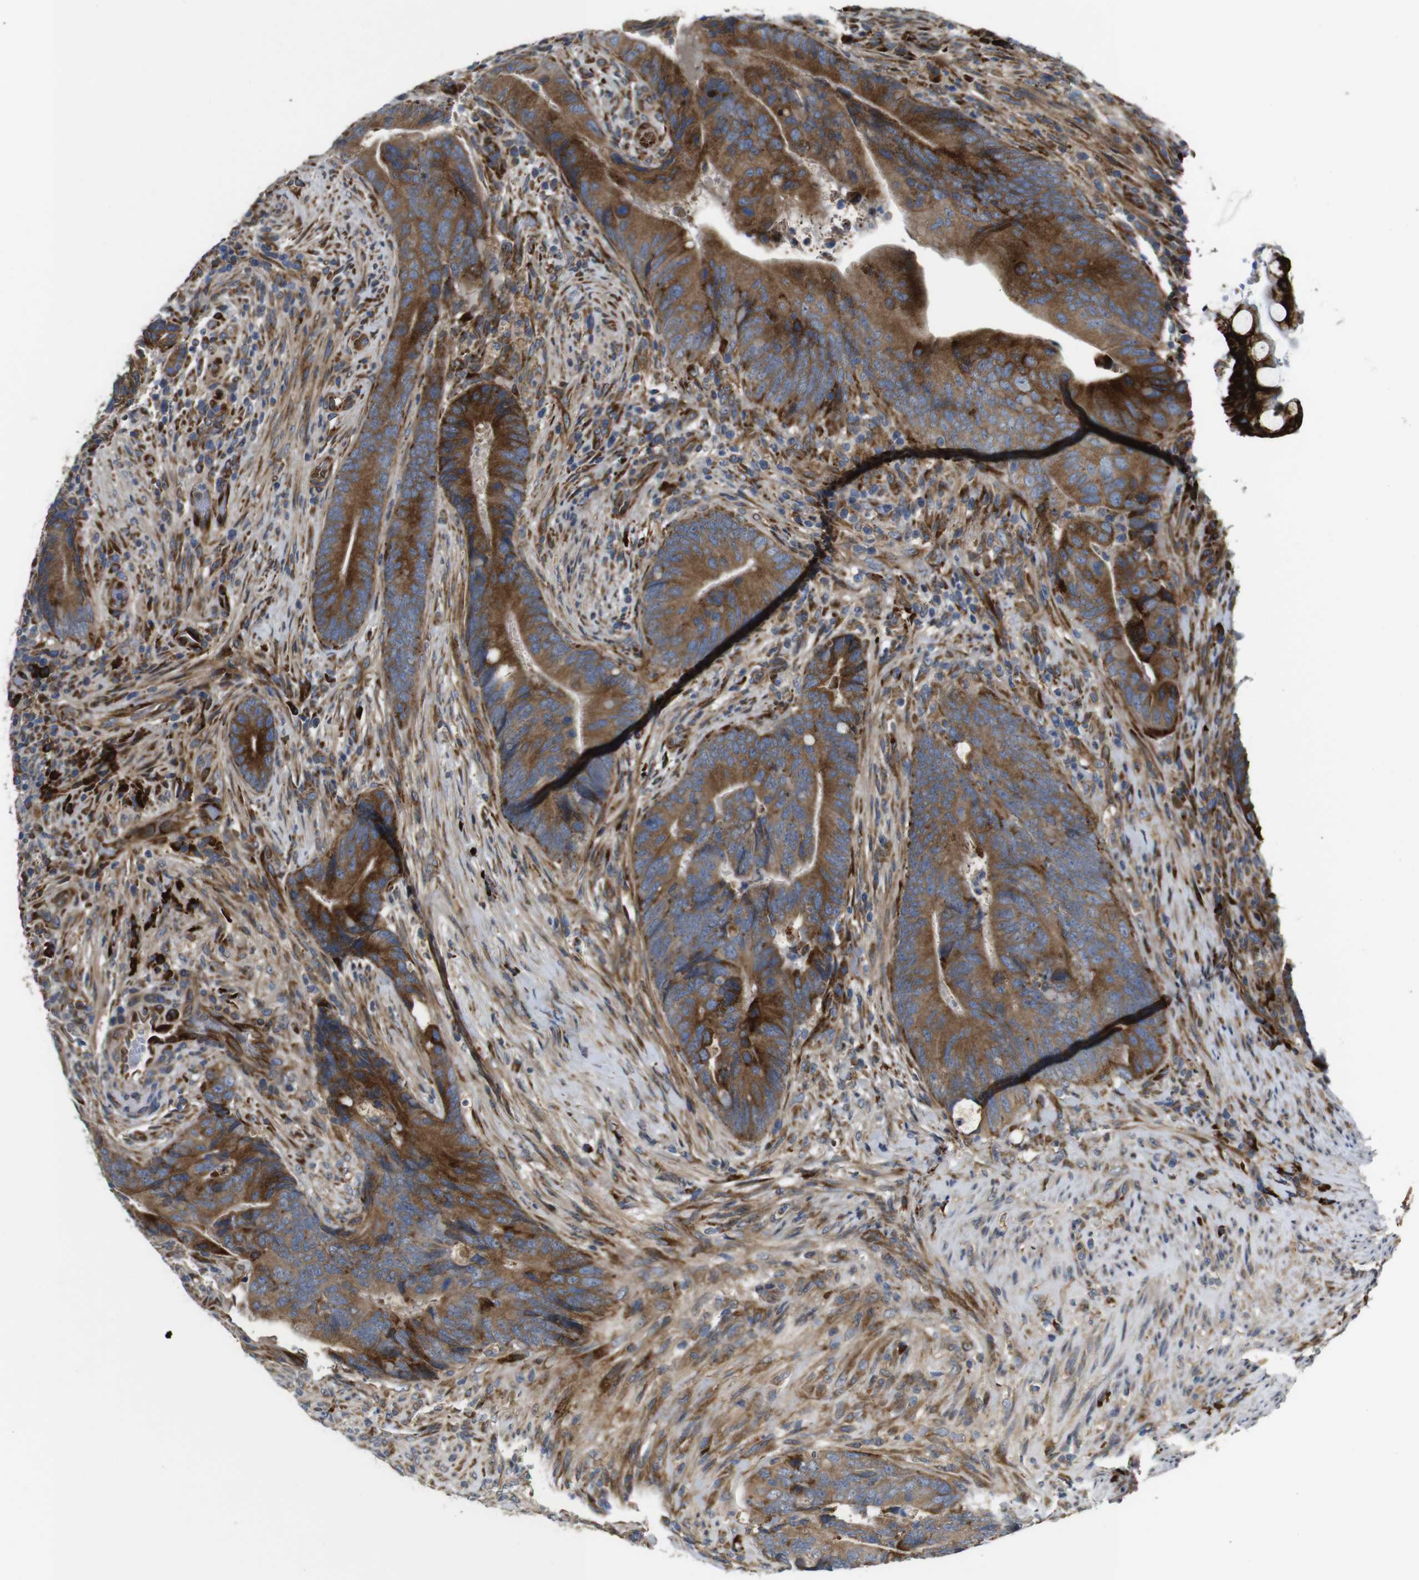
{"staining": {"intensity": "moderate", "quantity": ">75%", "location": "cytoplasmic/membranous"}, "tissue": "colorectal cancer", "cell_type": "Tumor cells", "image_type": "cancer", "snomed": [{"axis": "morphology", "description": "Normal tissue, NOS"}, {"axis": "morphology", "description": "Adenocarcinoma, NOS"}, {"axis": "topography", "description": "Colon"}], "caption": "The immunohistochemical stain shows moderate cytoplasmic/membranous staining in tumor cells of colorectal cancer (adenocarcinoma) tissue. (Brightfield microscopy of DAB IHC at high magnification).", "gene": "UBE2G2", "patient": {"sex": "male", "age": 56}}